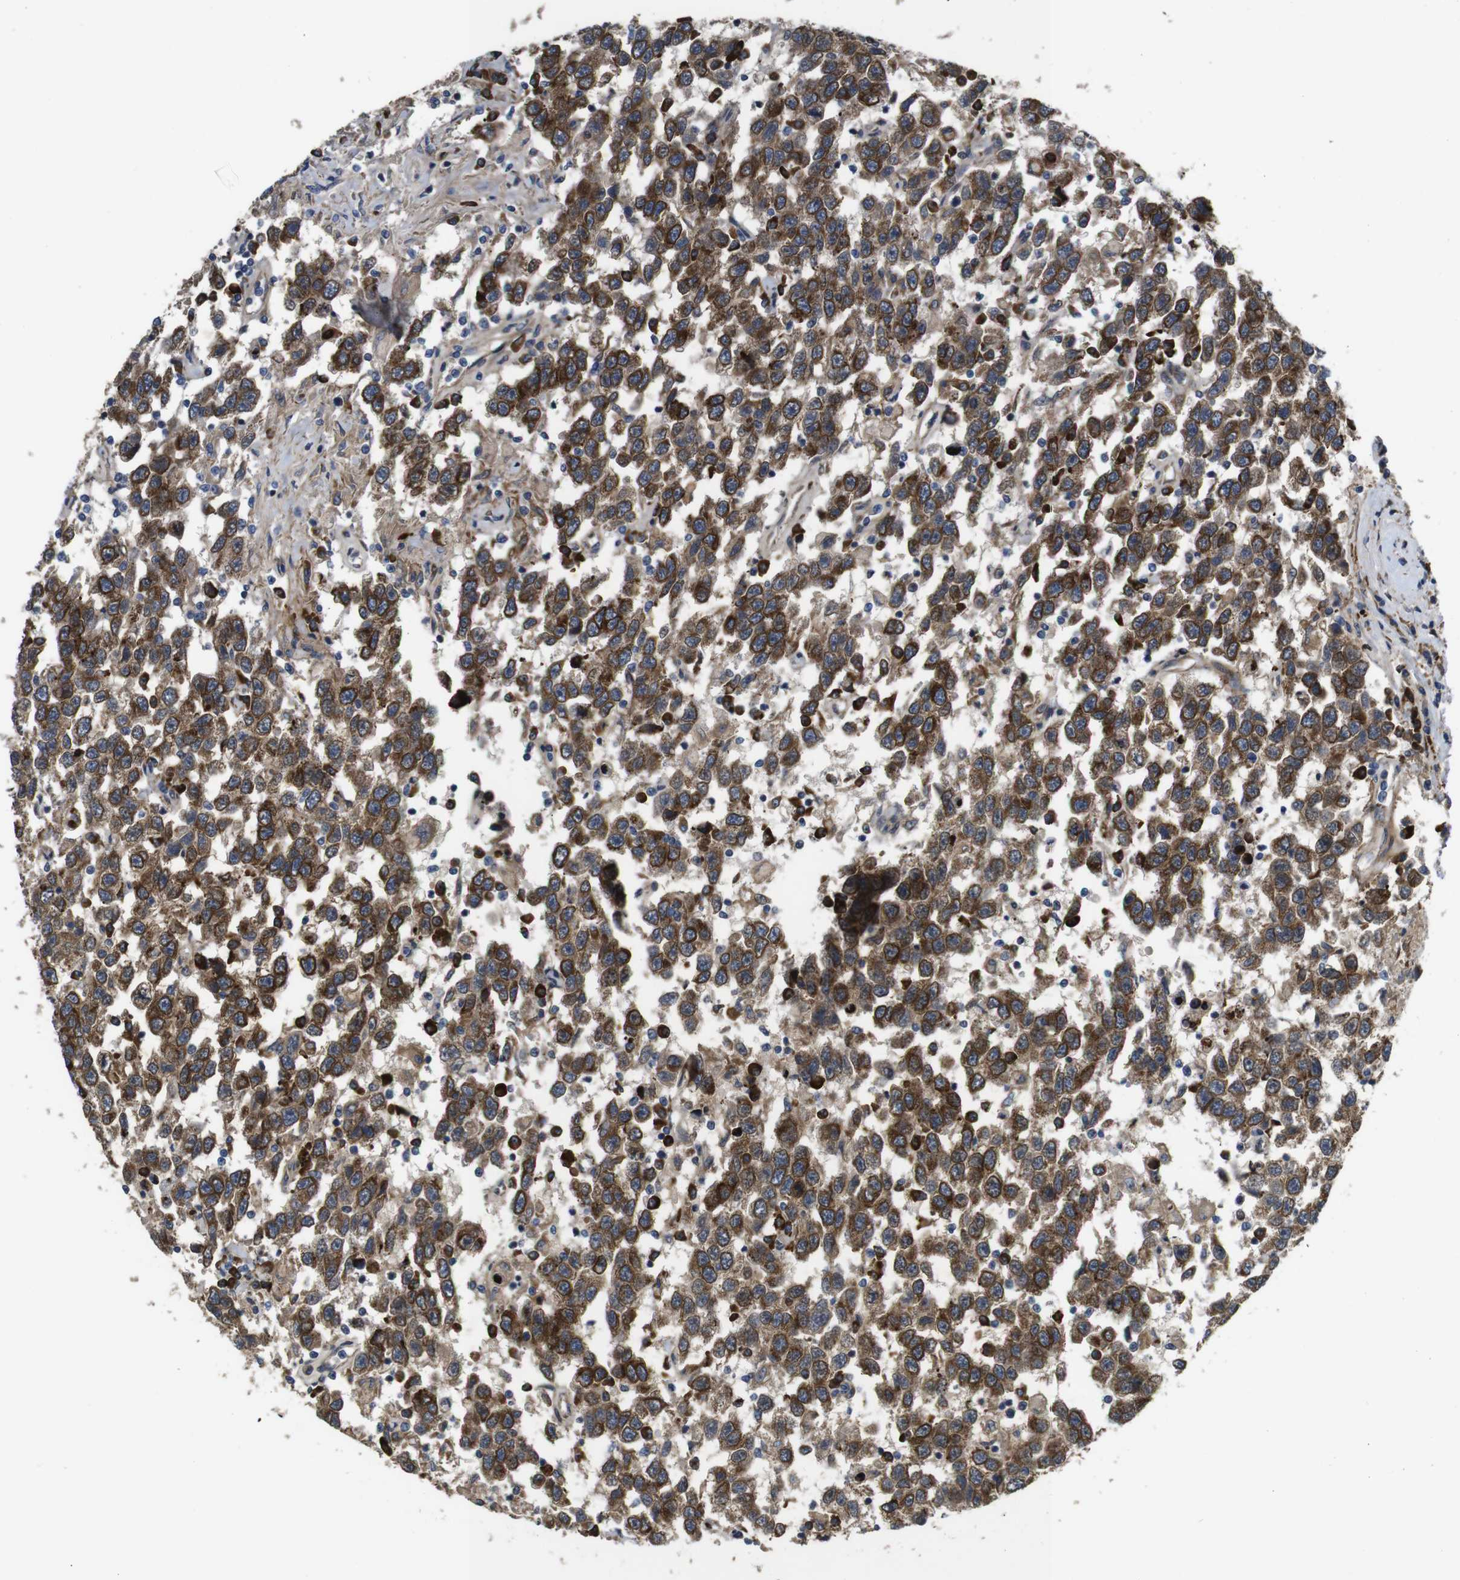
{"staining": {"intensity": "strong", "quantity": ">75%", "location": "cytoplasmic/membranous"}, "tissue": "testis cancer", "cell_type": "Tumor cells", "image_type": "cancer", "snomed": [{"axis": "morphology", "description": "Seminoma, NOS"}, {"axis": "topography", "description": "Testis"}], "caption": "This is an image of immunohistochemistry staining of testis cancer (seminoma), which shows strong positivity in the cytoplasmic/membranous of tumor cells.", "gene": "UBE2G2", "patient": {"sex": "male", "age": 41}}